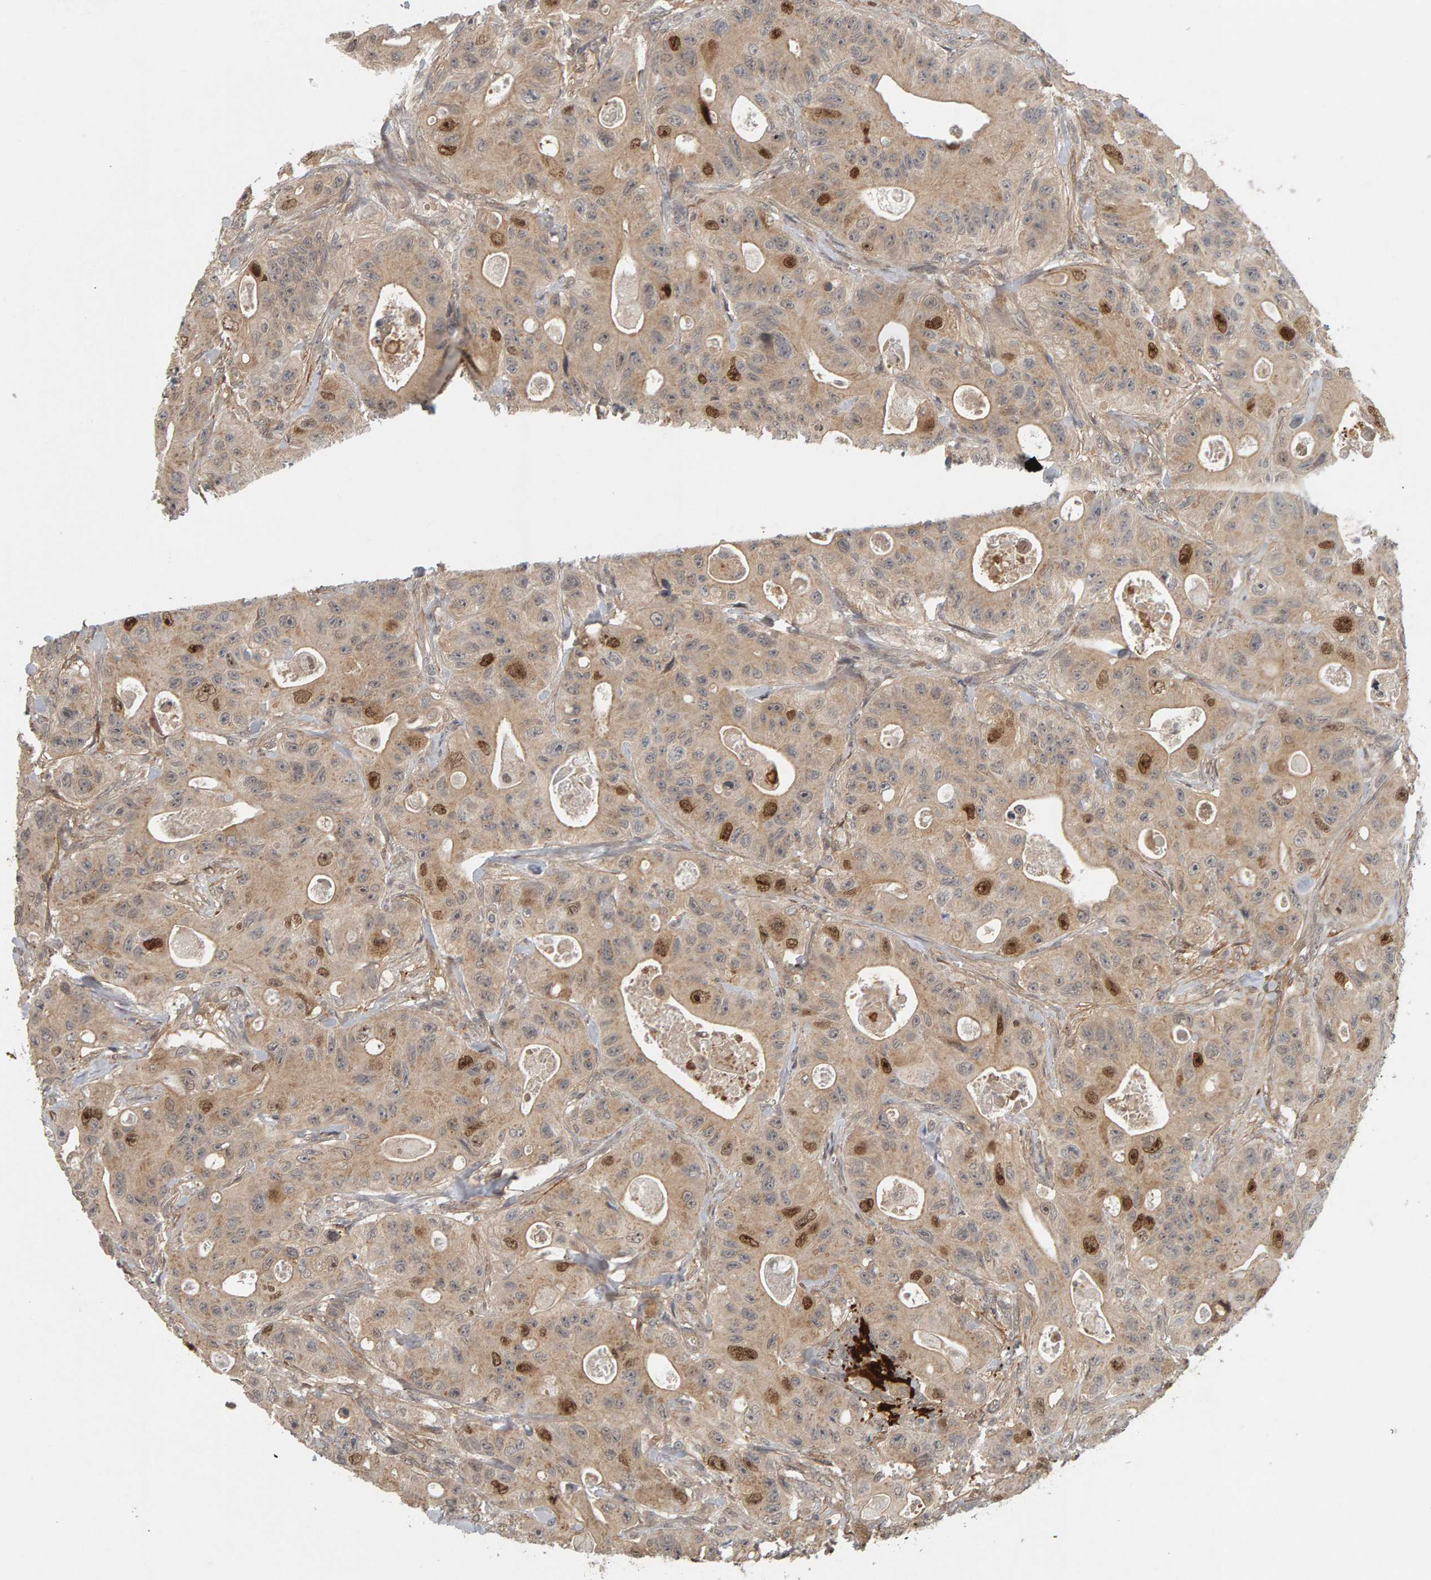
{"staining": {"intensity": "moderate", "quantity": "<25%", "location": "nuclear"}, "tissue": "colorectal cancer", "cell_type": "Tumor cells", "image_type": "cancer", "snomed": [{"axis": "morphology", "description": "Adenocarcinoma, NOS"}, {"axis": "topography", "description": "Colon"}], "caption": "Immunohistochemistry (IHC) photomicrograph of colorectal adenocarcinoma stained for a protein (brown), which demonstrates low levels of moderate nuclear staining in about <25% of tumor cells.", "gene": "CDCA5", "patient": {"sex": "female", "age": 46}}